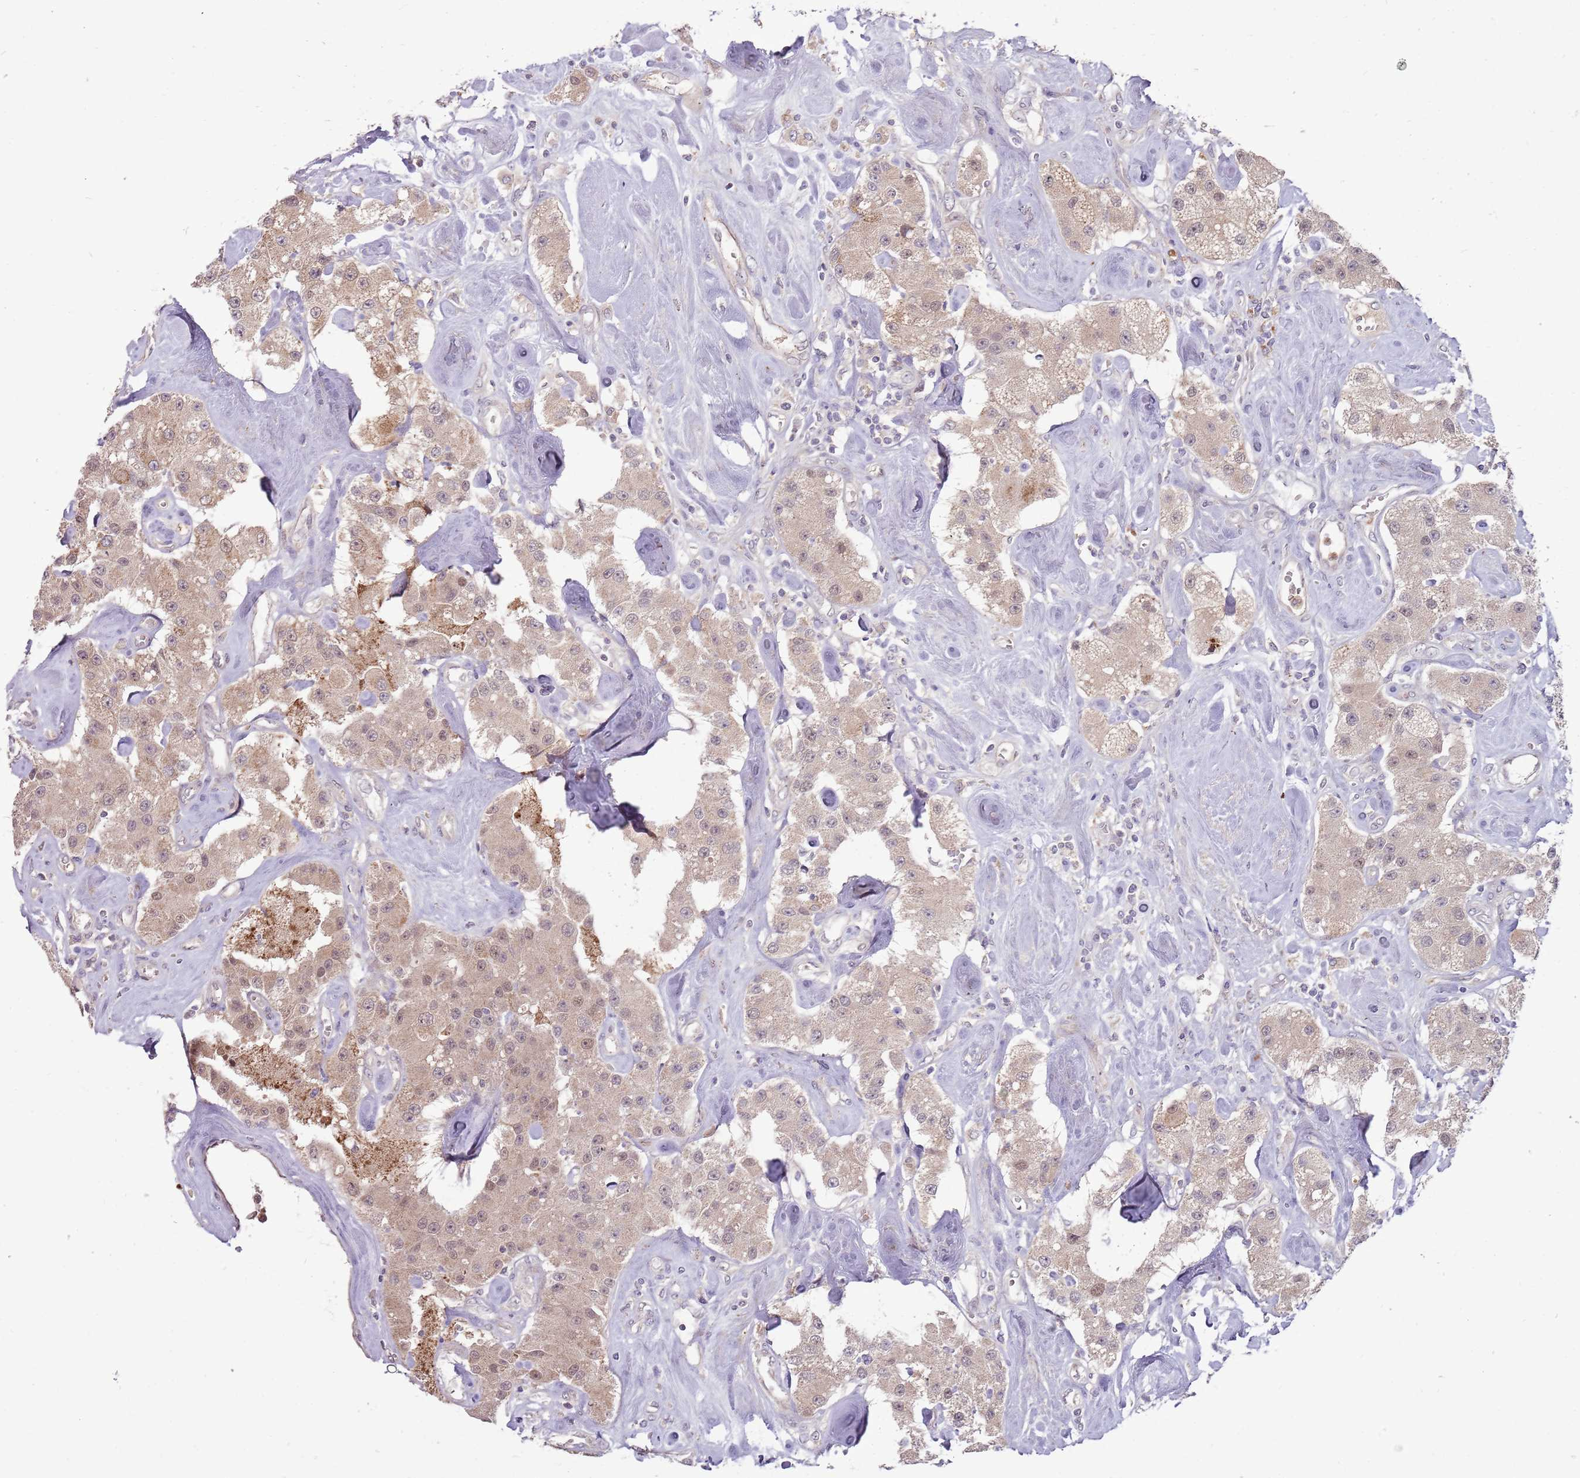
{"staining": {"intensity": "weak", "quantity": ">75%", "location": "cytoplasmic/membranous,nuclear"}, "tissue": "carcinoid", "cell_type": "Tumor cells", "image_type": "cancer", "snomed": [{"axis": "morphology", "description": "Carcinoid, malignant, NOS"}, {"axis": "topography", "description": "Pancreas"}], "caption": "Human malignant carcinoid stained with a brown dye exhibits weak cytoplasmic/membranous and nuclear positive positivity in about >75% of tumor cells.", "gene": "NBPF6", "patient": {"sex": "male", "age": 41}}